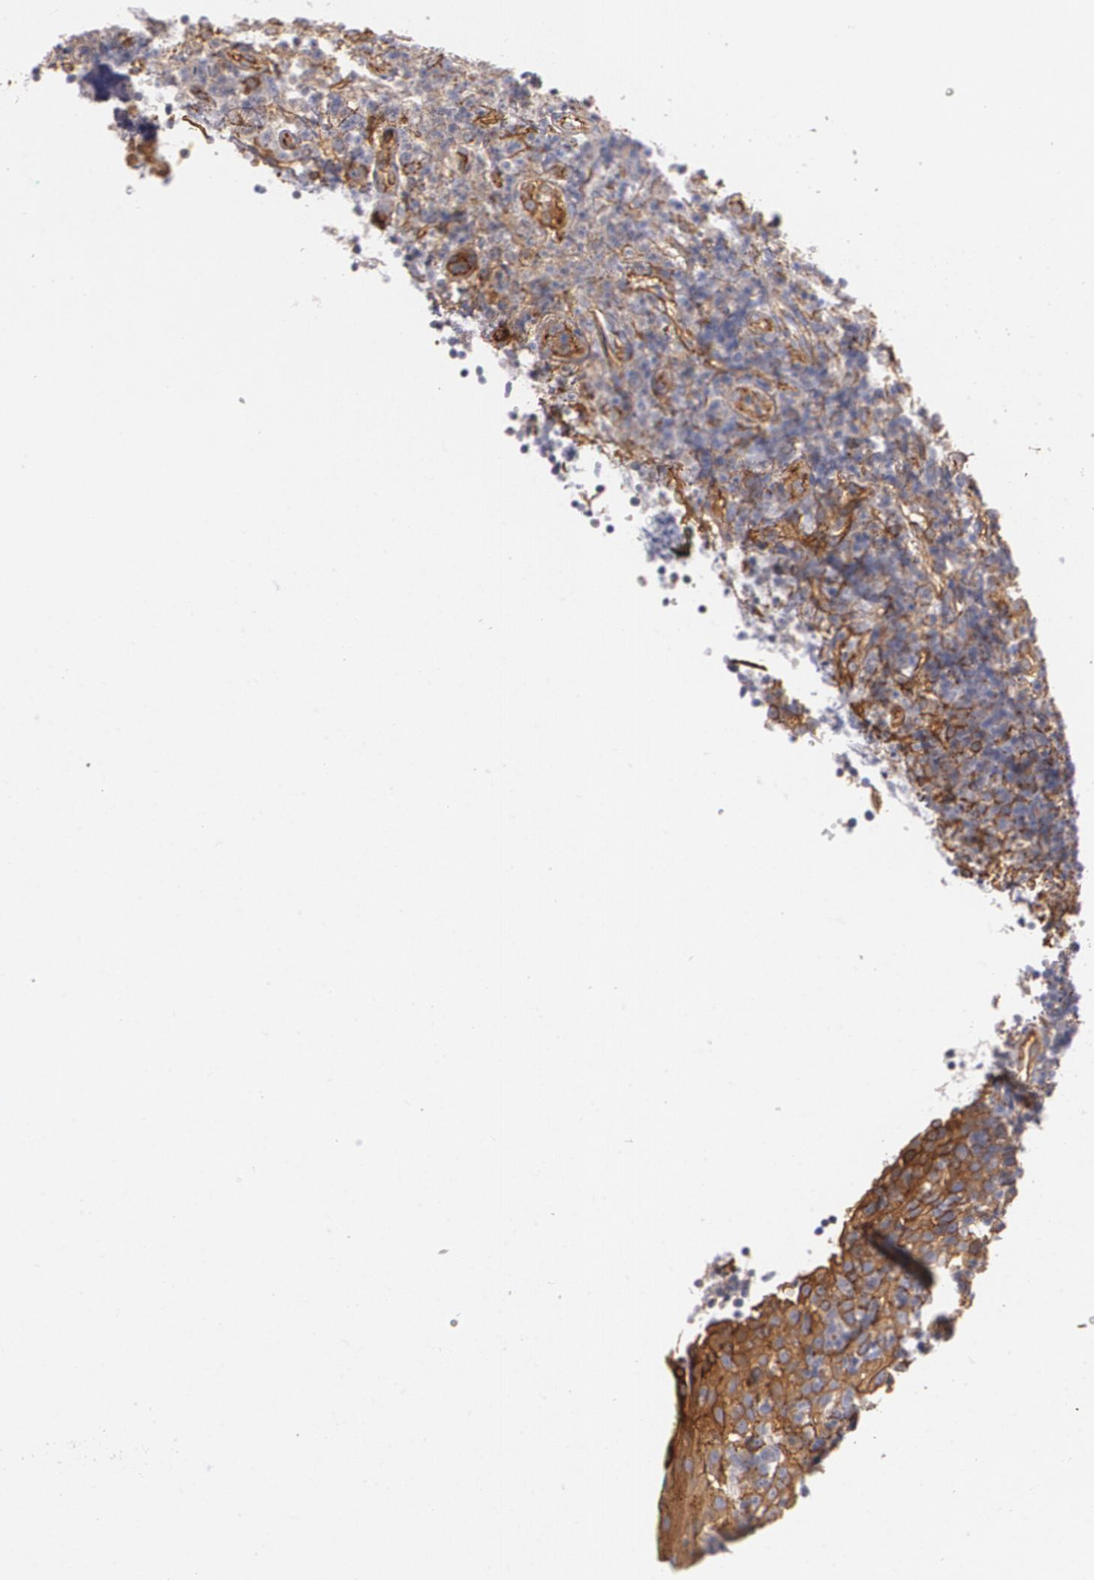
{"staining": {"intensity": "negative", "quantity": "none", "location": "none"}, "tissue": "tonsil", "cell_type": "Germinal center cells", "image_type": "normal", "snomed": [{"axis": "morphology", "description": "Normal tissue, NOS"}, {"axis": "topography", "description": "Tonsil"}], "caption": "This is a photomicrograph of immunohistochemistry staining of normal tonsil, which shows no staining in germinal center cells.", "gene": "TJP1", "patient": {"sex": "female", "age": 40}}